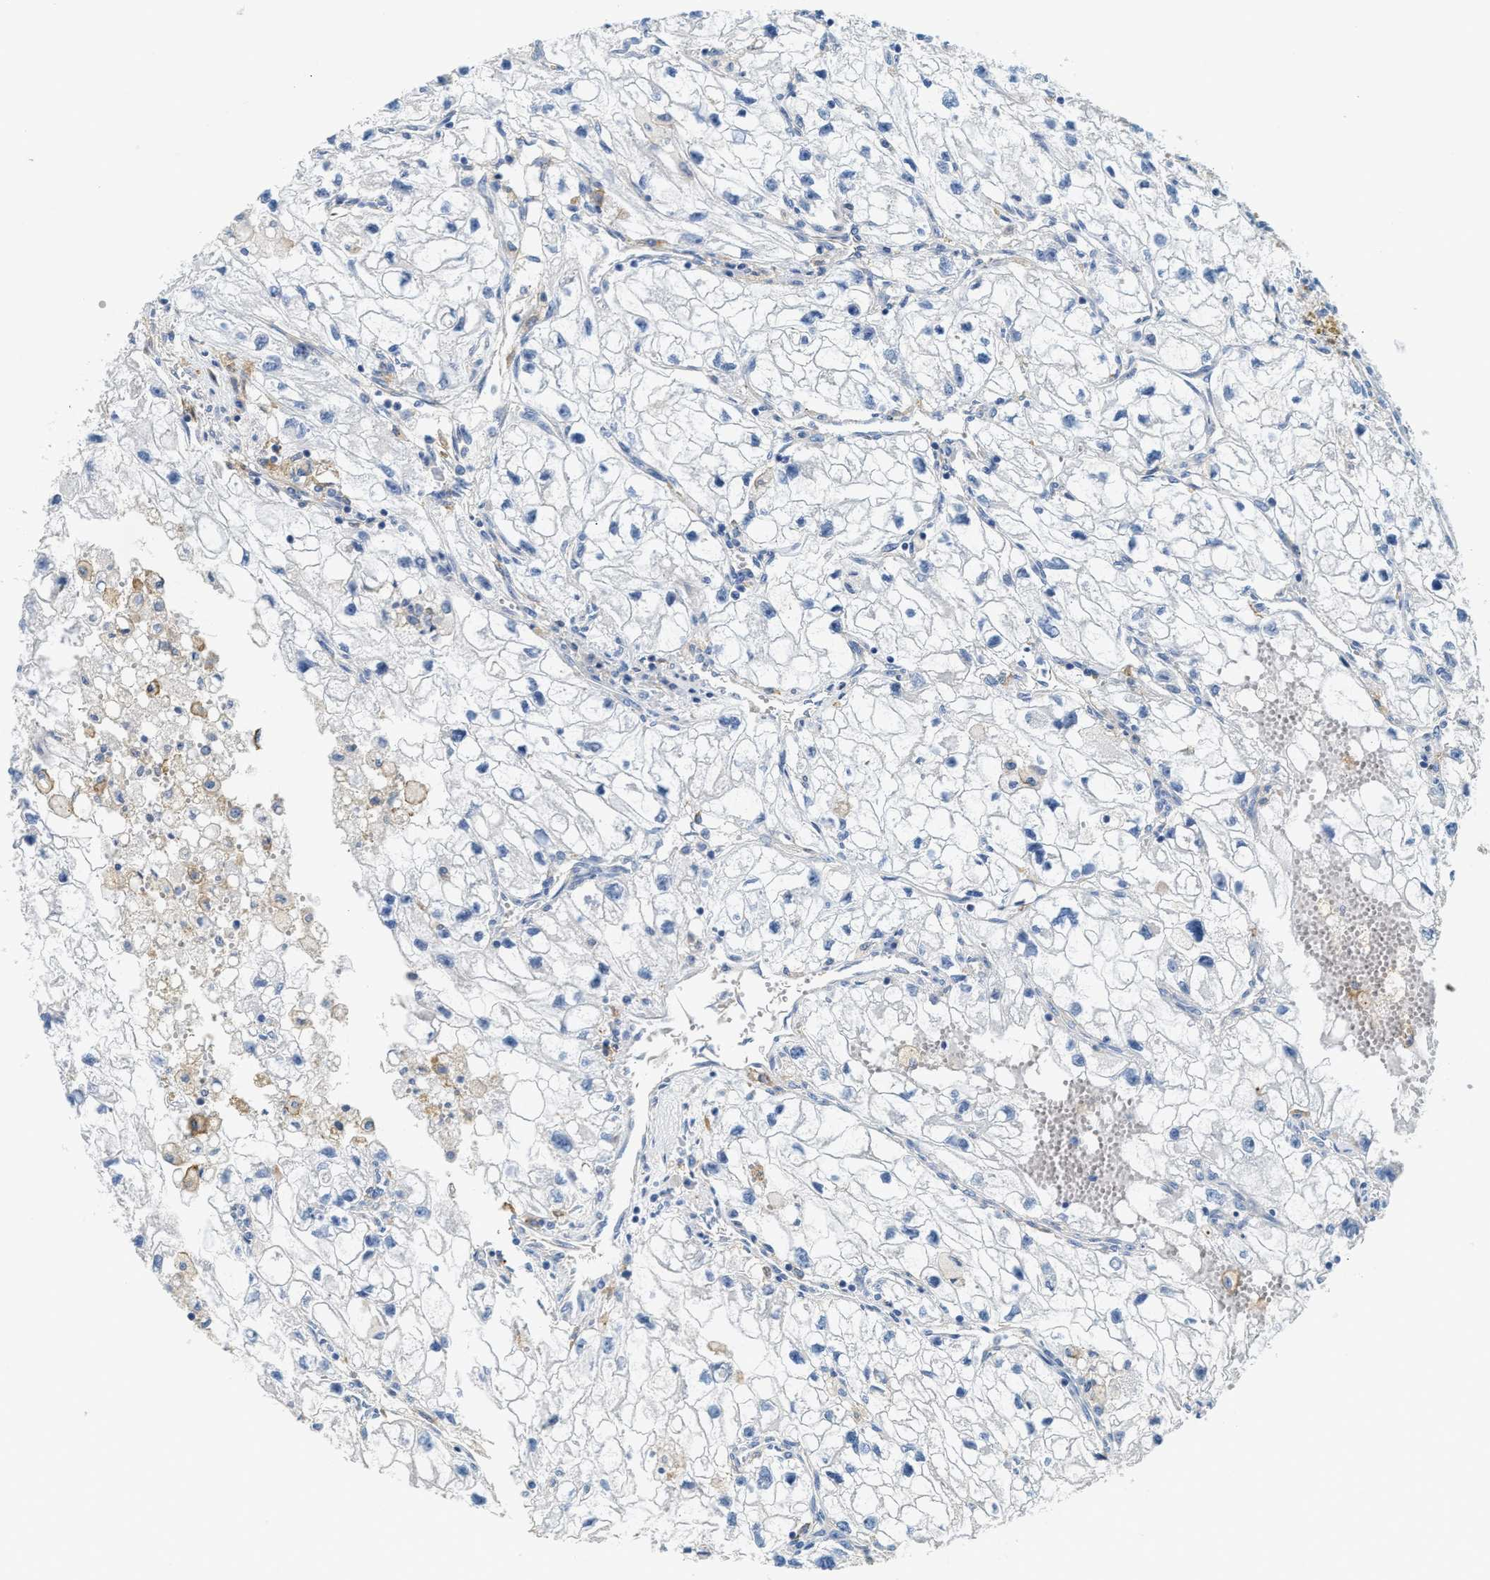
{"staining": {"intensity": "negative", "quantity": "none", "location": "none"}, "tissue": "renal cancer", "cell_type": "Tumor cells", "image_type": "cancer", "snomed": [{"axis": "morphology", "description": "Adenocarcinoma, NOS"}, {"axis": "topography", "description": "Kidney"}], "caption": "Tumor cells show no significant protein staining in renal cancer.", "gene": "NSUN7", "patient": {"sex": "female", "age": 70}}